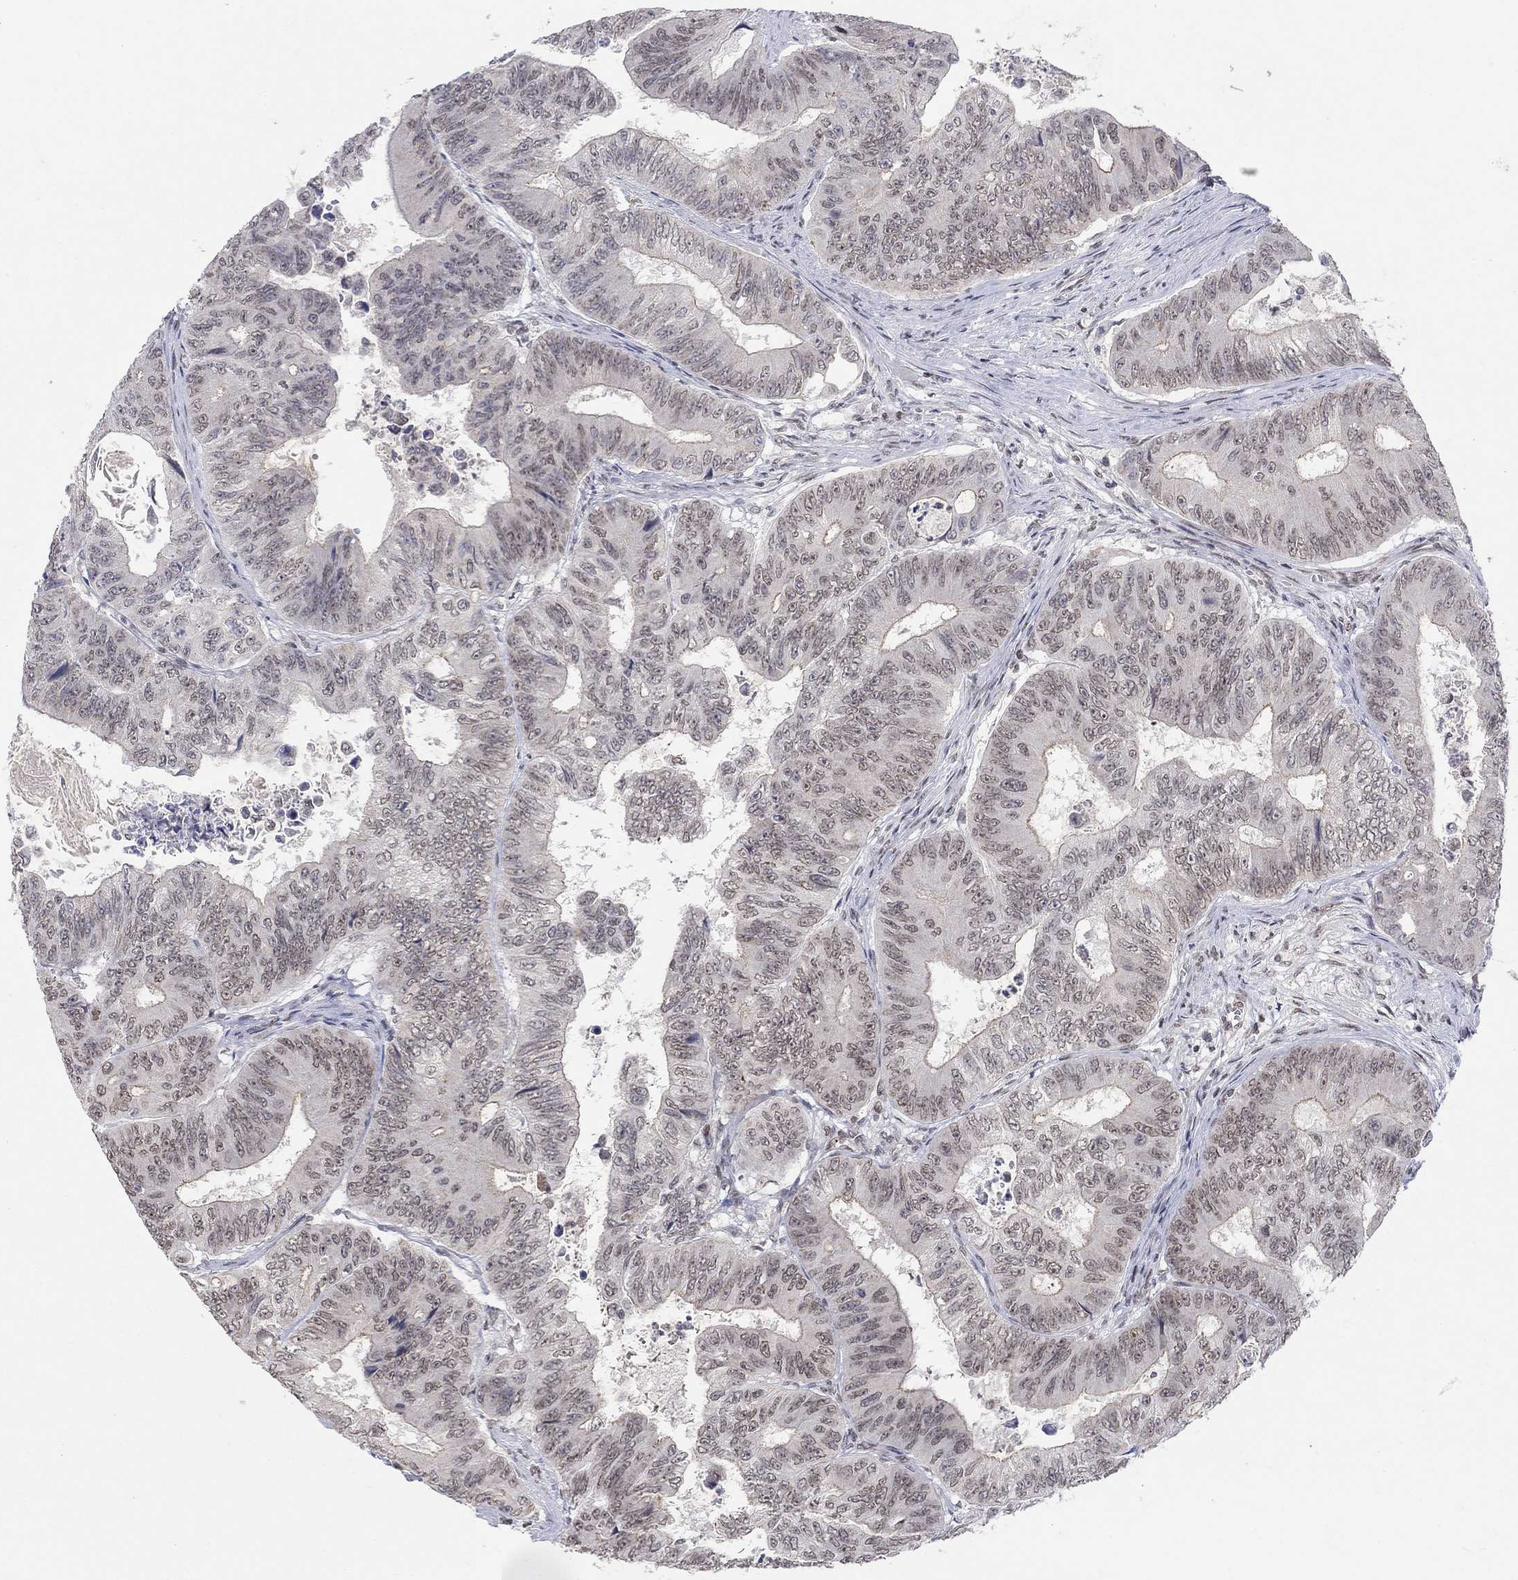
{"staining": {"intensity": "weak", "quantity": "<25%", "location": "cytoplasmic/membranous"}, "tissue": "colorectal cancer", "cell_type": "Tumor cells", "image_type": "cancer", "snomed": [{"axis": "morphology", "description": "Adenocarcinoma, NOS"}, {"axis": "topography", "description": "Colon"}], "caption": "Image shows no protein positivity in tumor cells of adenocarcinoma (colorectal) tissue.", "gene": "KLF12", "patient": {"sex": "female", "age": 48}}